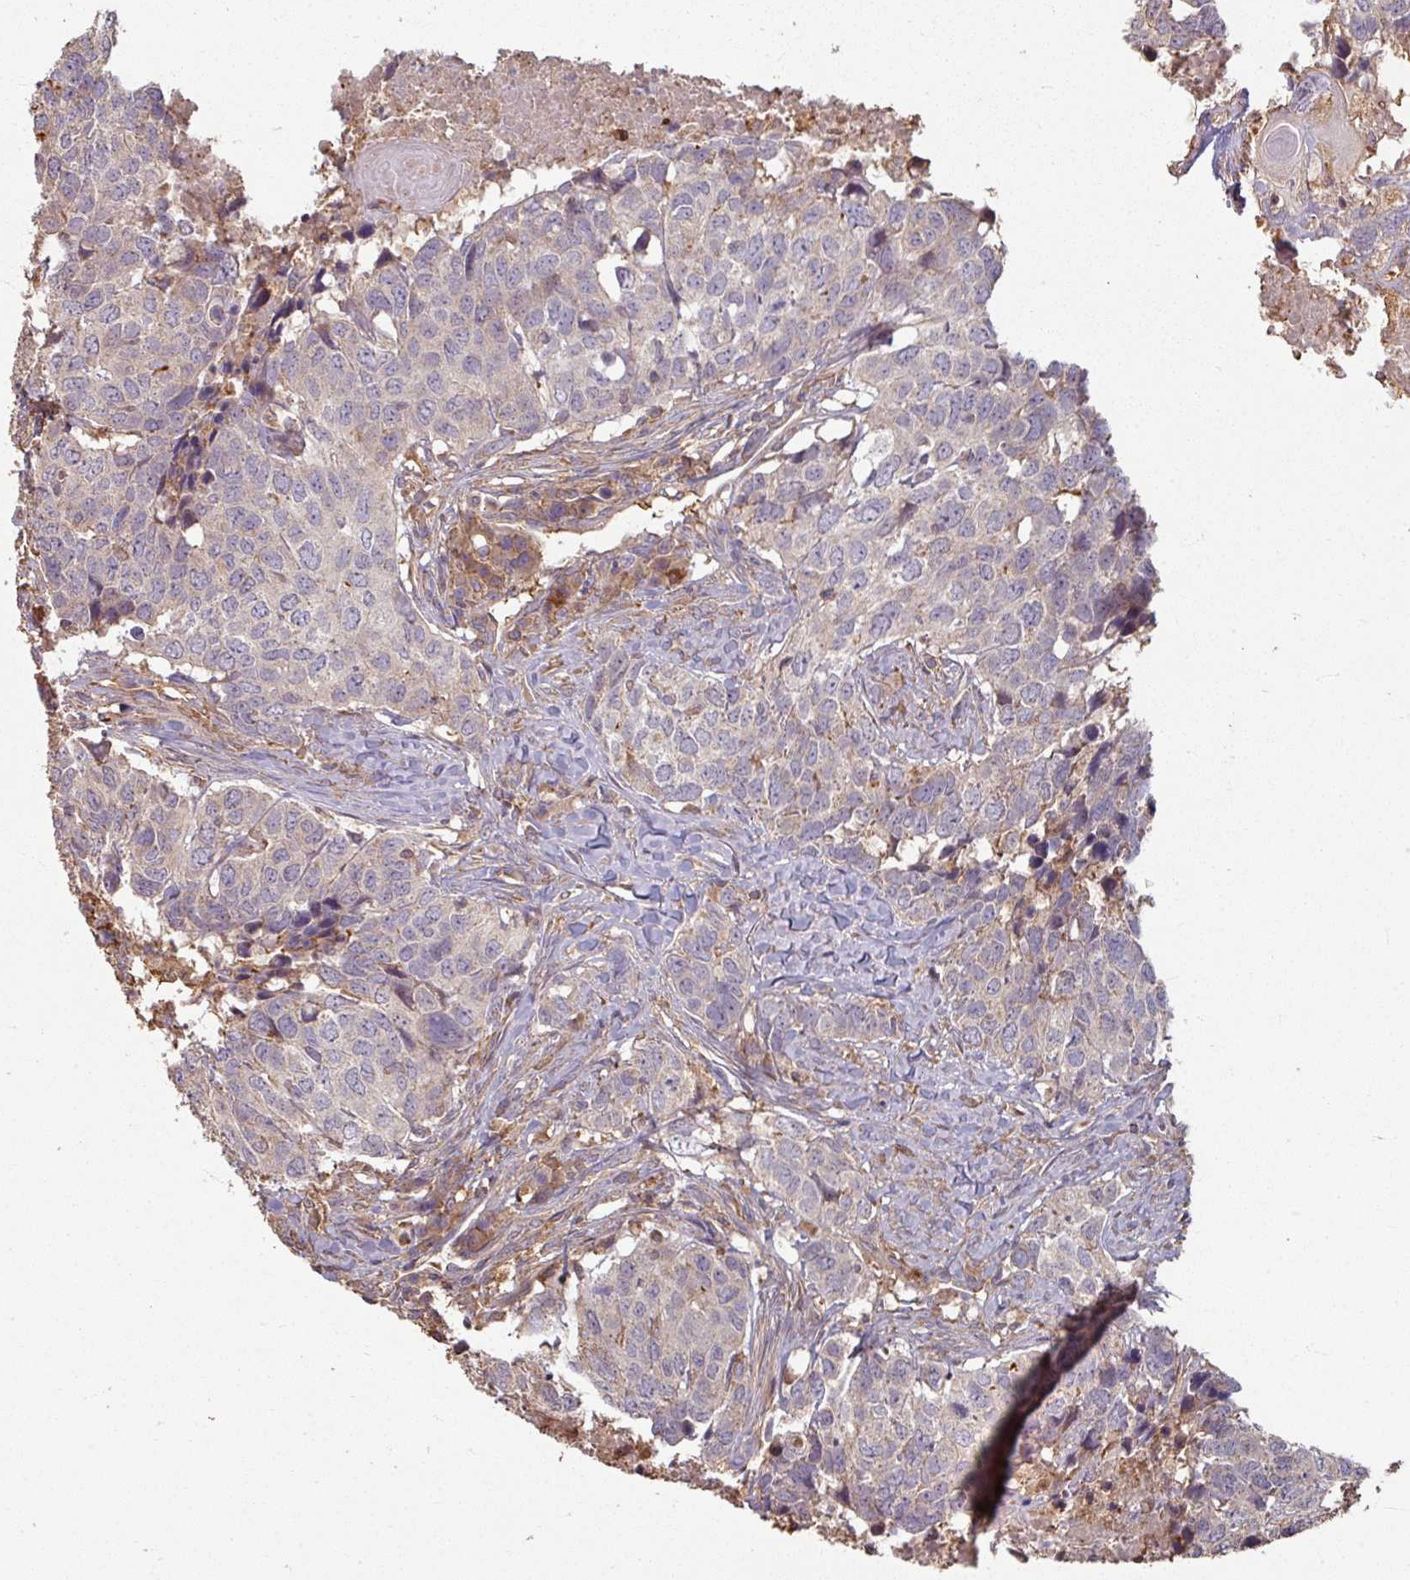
{"staining": {"intensity": "negative", "quantity": "none", "location": "none"}, "tissue": "head and neck cancer", "cell_type": "Tumor cells", "image_type": "cancer", "snomed": [{"axis": "morphology", "description": "Normal tissue, NOS"}, {"axis": "morphology", "description": "Squamous cell carcinoma, NOS"}, {"axis": "topography", "description": "Skeletal muscle"}, {"axis": "topography", "description": "Vascular tissue"}, {"axis": "topography", "description": "Peripheral nerve tissue"}, {"axis": "topography", "description": "Head-Neck"}], "caption": "Tumor cells are negative for protein expression in human head and neck cancer (squamous cell carcinoma).", "gene": "CCDC68", "patient": {"sex": "male", "age": 66}}